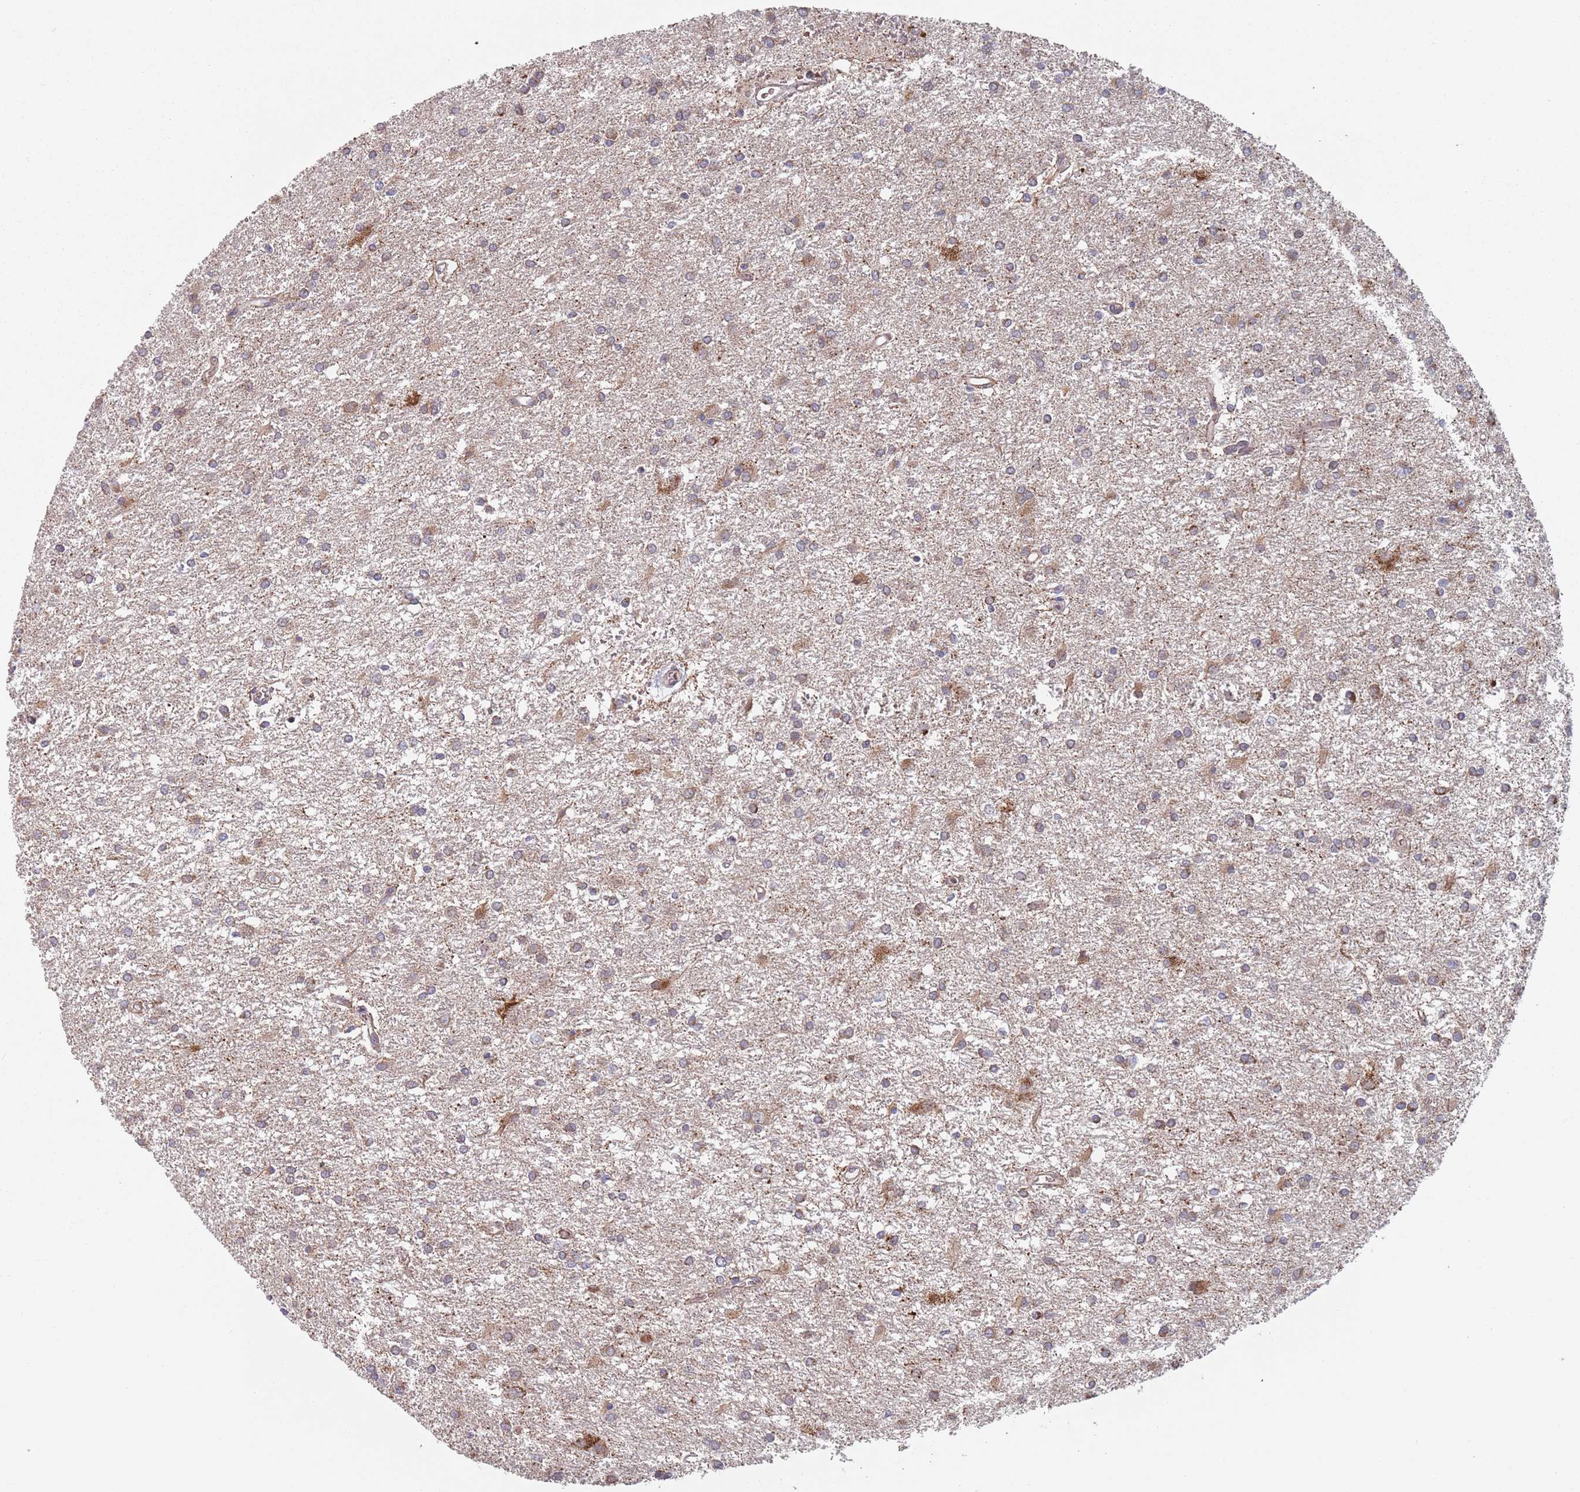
{"staining": {"intensity": "moderate", "quantity": "25%-75%", "location": "cytoplasmic/membranous"}, "tissue": "glioma", "cell_type": "Tumor cells", "image_type": "cancer", "snomed": [{"axis": "morphology", "description": "Glioma, malignant, High grade"}, {"axis": "topography", "description": "Brain"}], "caption": "The histopathology image displays staining of malignant high-grade glioma, revealing moderate cytoplasmic/membranous protein positivity (brown color) within tumor cells. (DAB IHC, brown staining for protein, blue staining for nuclei).", "gene": "ZNF140", "patient": {"sex": "female", "age": 50}}